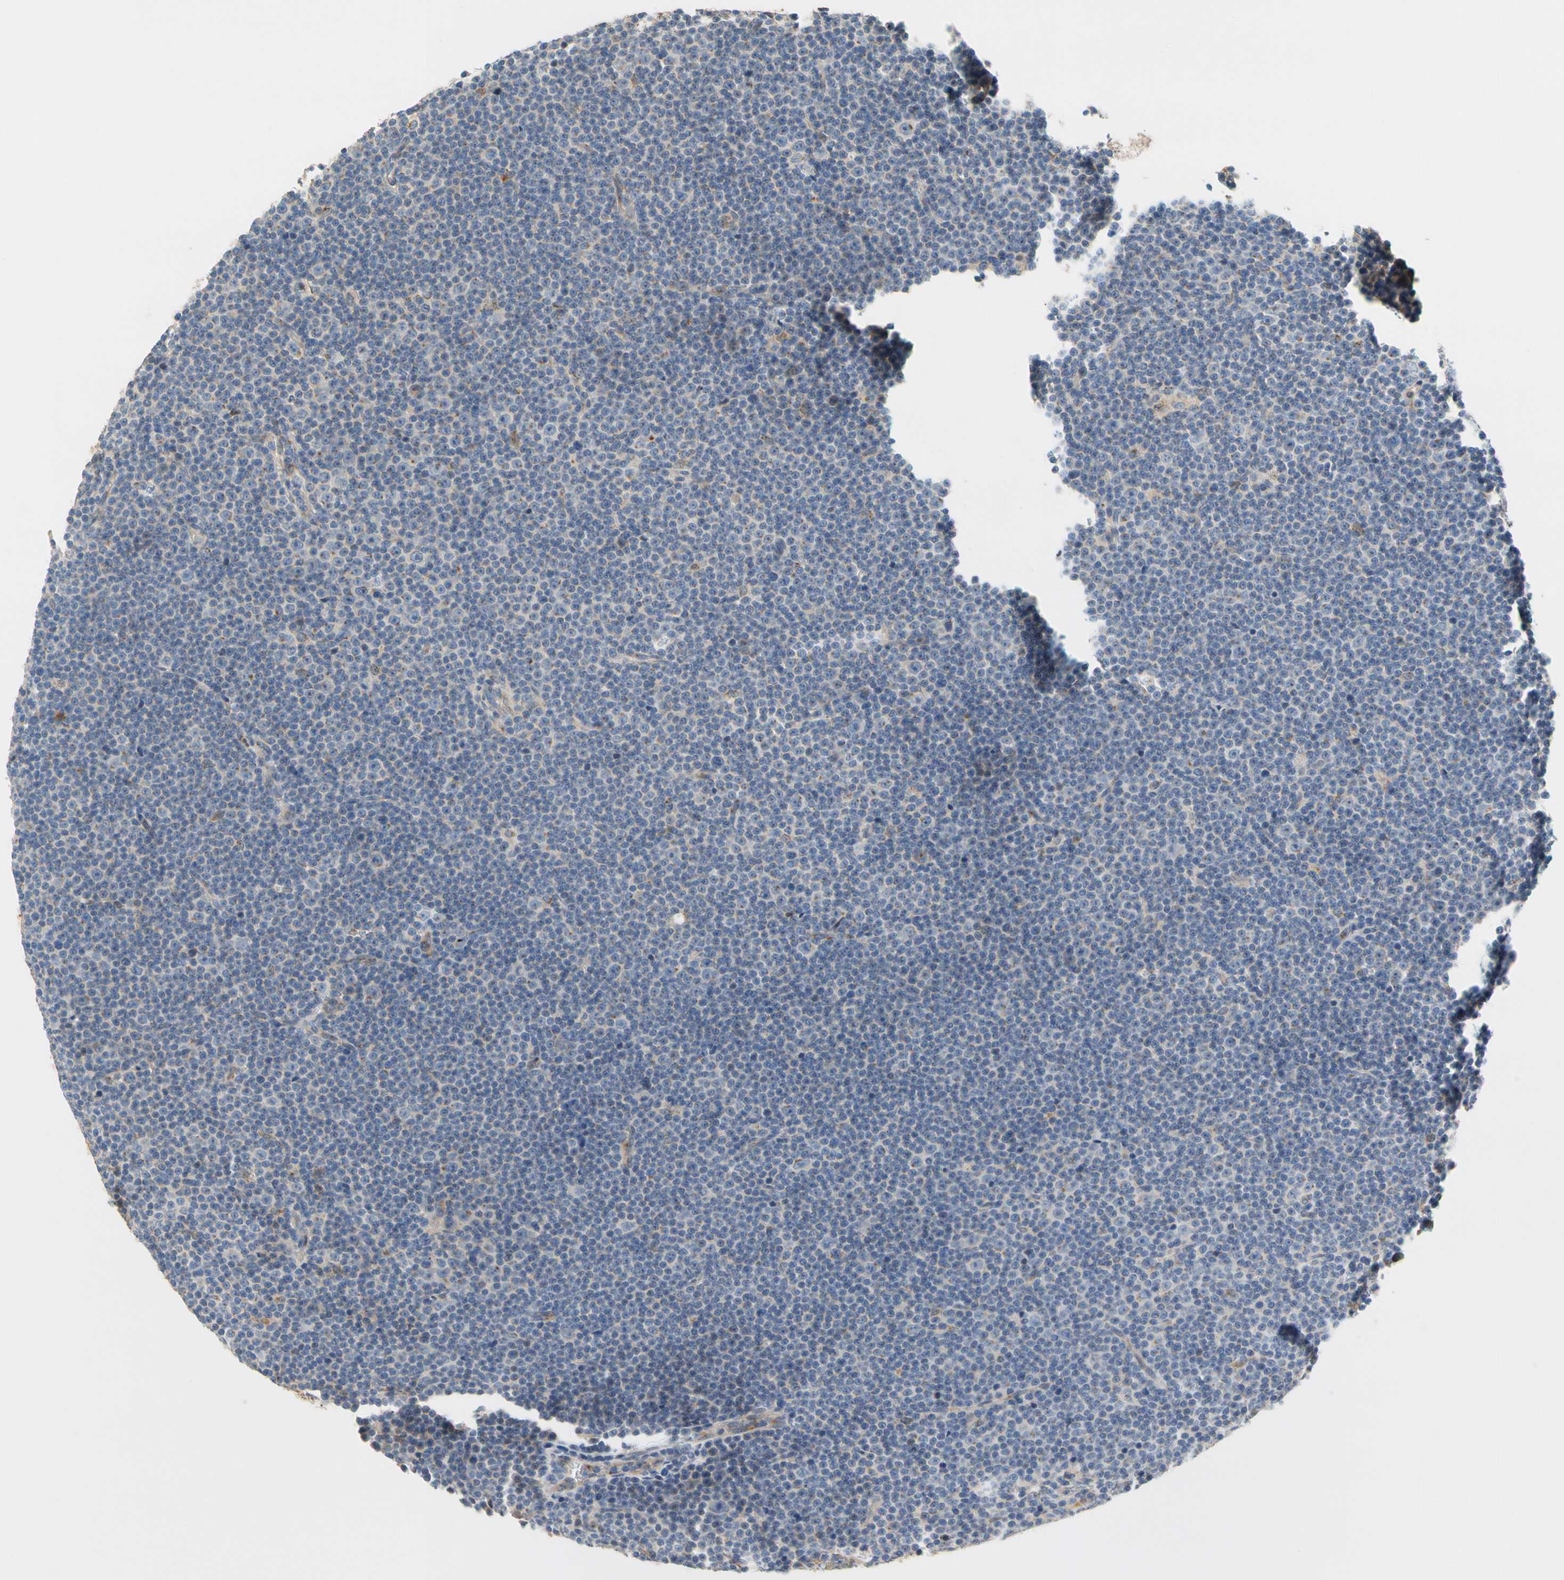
{"staining": {"intensity": "moderate", "quantity": "<25%", "location": "cytoplasmic/membranous"}, "tissue": "lymphoma", "cell_type": "Tumor cells", "image_type": "cancer", "snomed": [{"axis": "morphology", "description": "Malignant lymphoma, non-Hodgkin's type, Low grade"}, {"axis": "topography", "description": "Lymph node"}], "caption": "Lymphoma stained with DAB immunohistochemistry exhibits low levels of moderate cytoplasmic/membranous positivity in about <25% of tumor cells. The staining was performed using DAB to visualize the protein expression in brown, while the nuclei were stained in blue with hematoxylin (Magnification: 20x).", "gene": "GPSM2", "patient": {"sex": "female", "age": 67}}